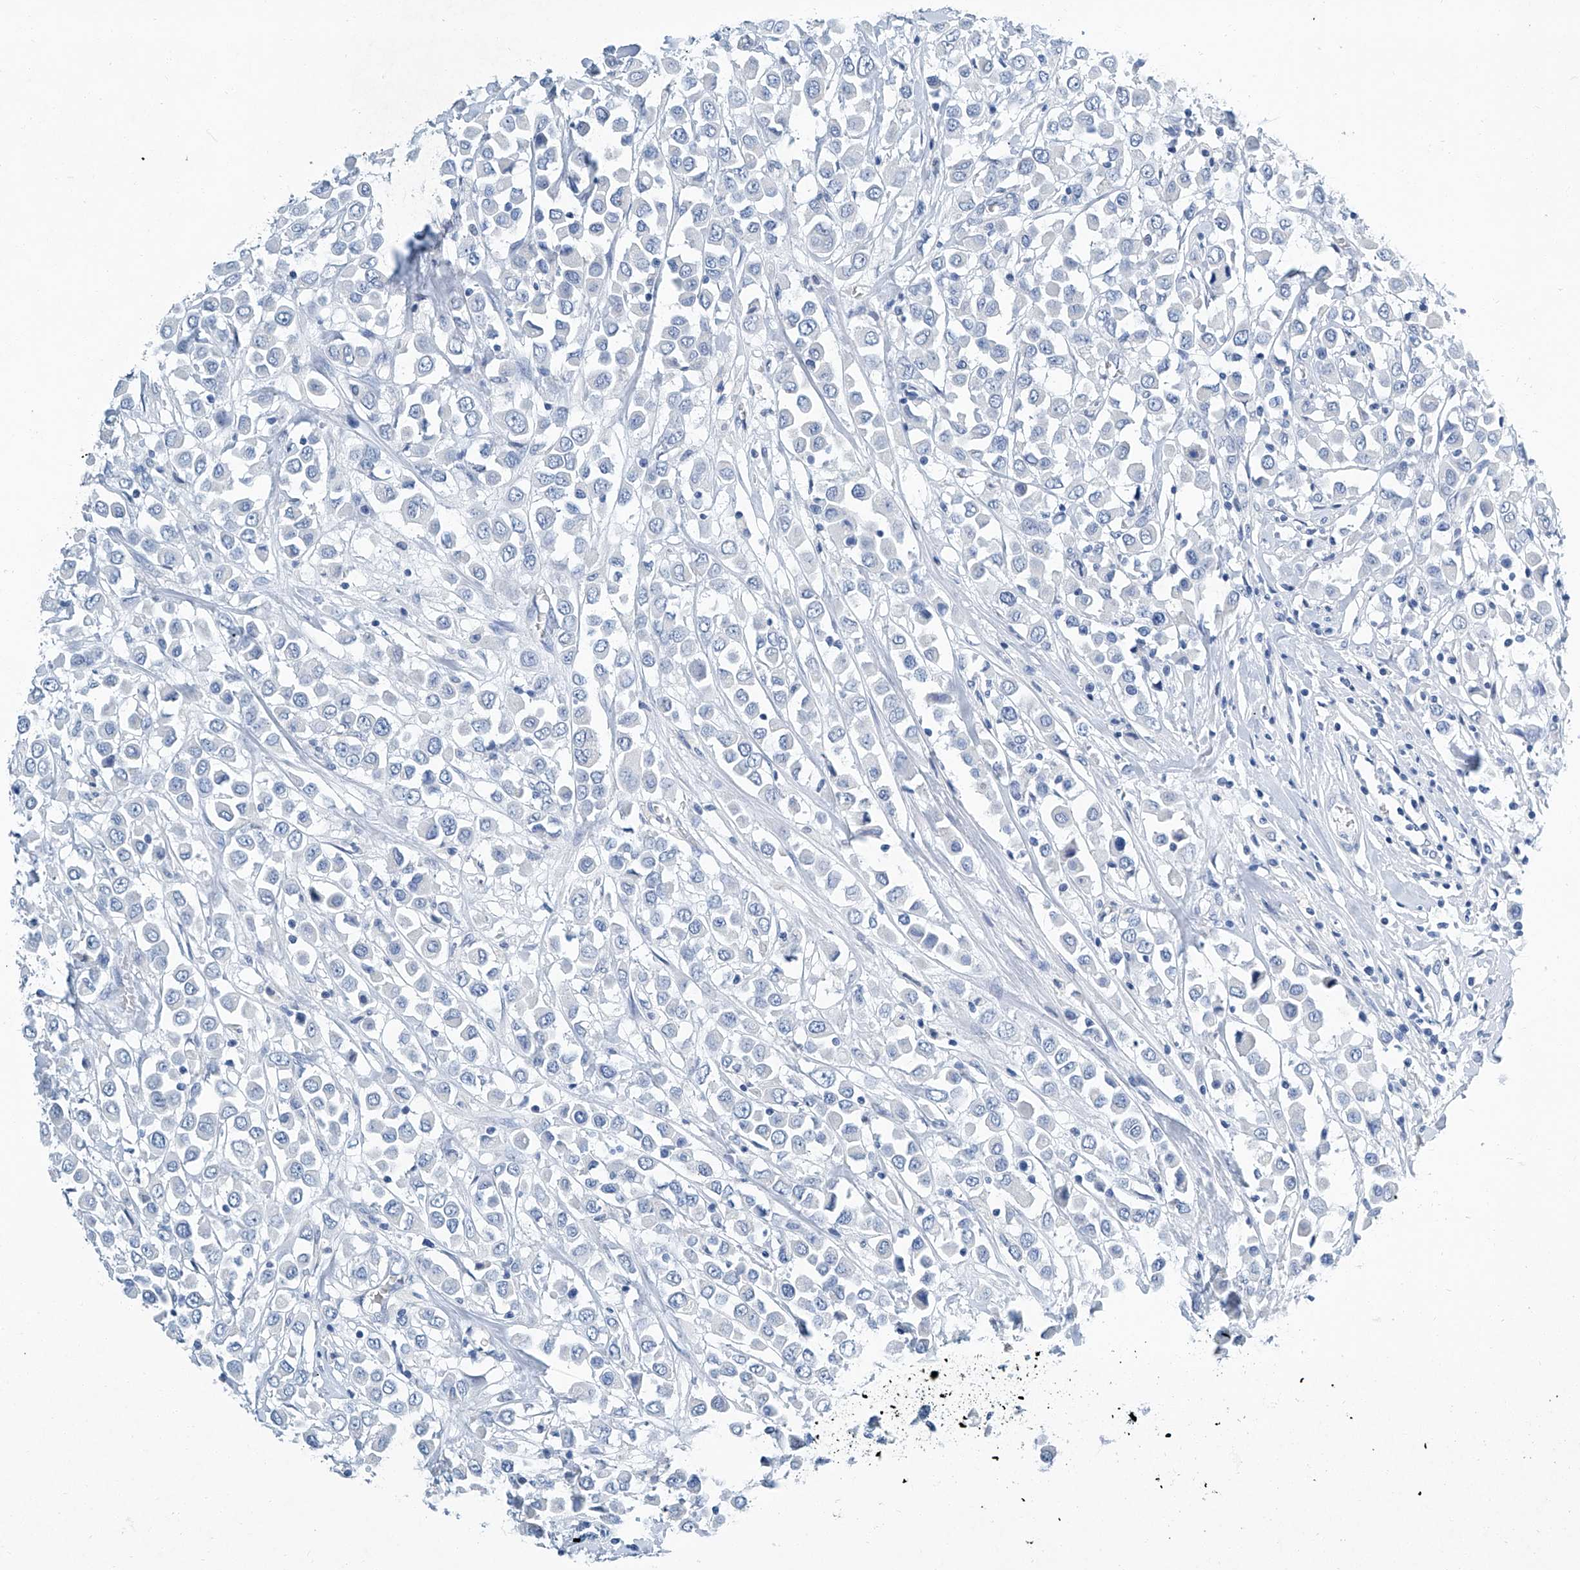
{"staining": {"intensity": "negative", "quantity": "none", "location": "none"}, "tissue": "breast cancer", "cell_type": "Tumor cells", "image_type": "cancer", "snomed": [{"axis": "morphology", "description": "Duct carcinoma"}, {"axis": "topography", "description": "Breast"}], "caption": "The micrograph reveals no staining of tumor cells in breast cancer (invasive ductal carcinoma). (Immunohistochemistry, brightfield microscopy, high magnification).", "gene": "CYP2A7", "patient": {"sex": "female", "age": 61}}